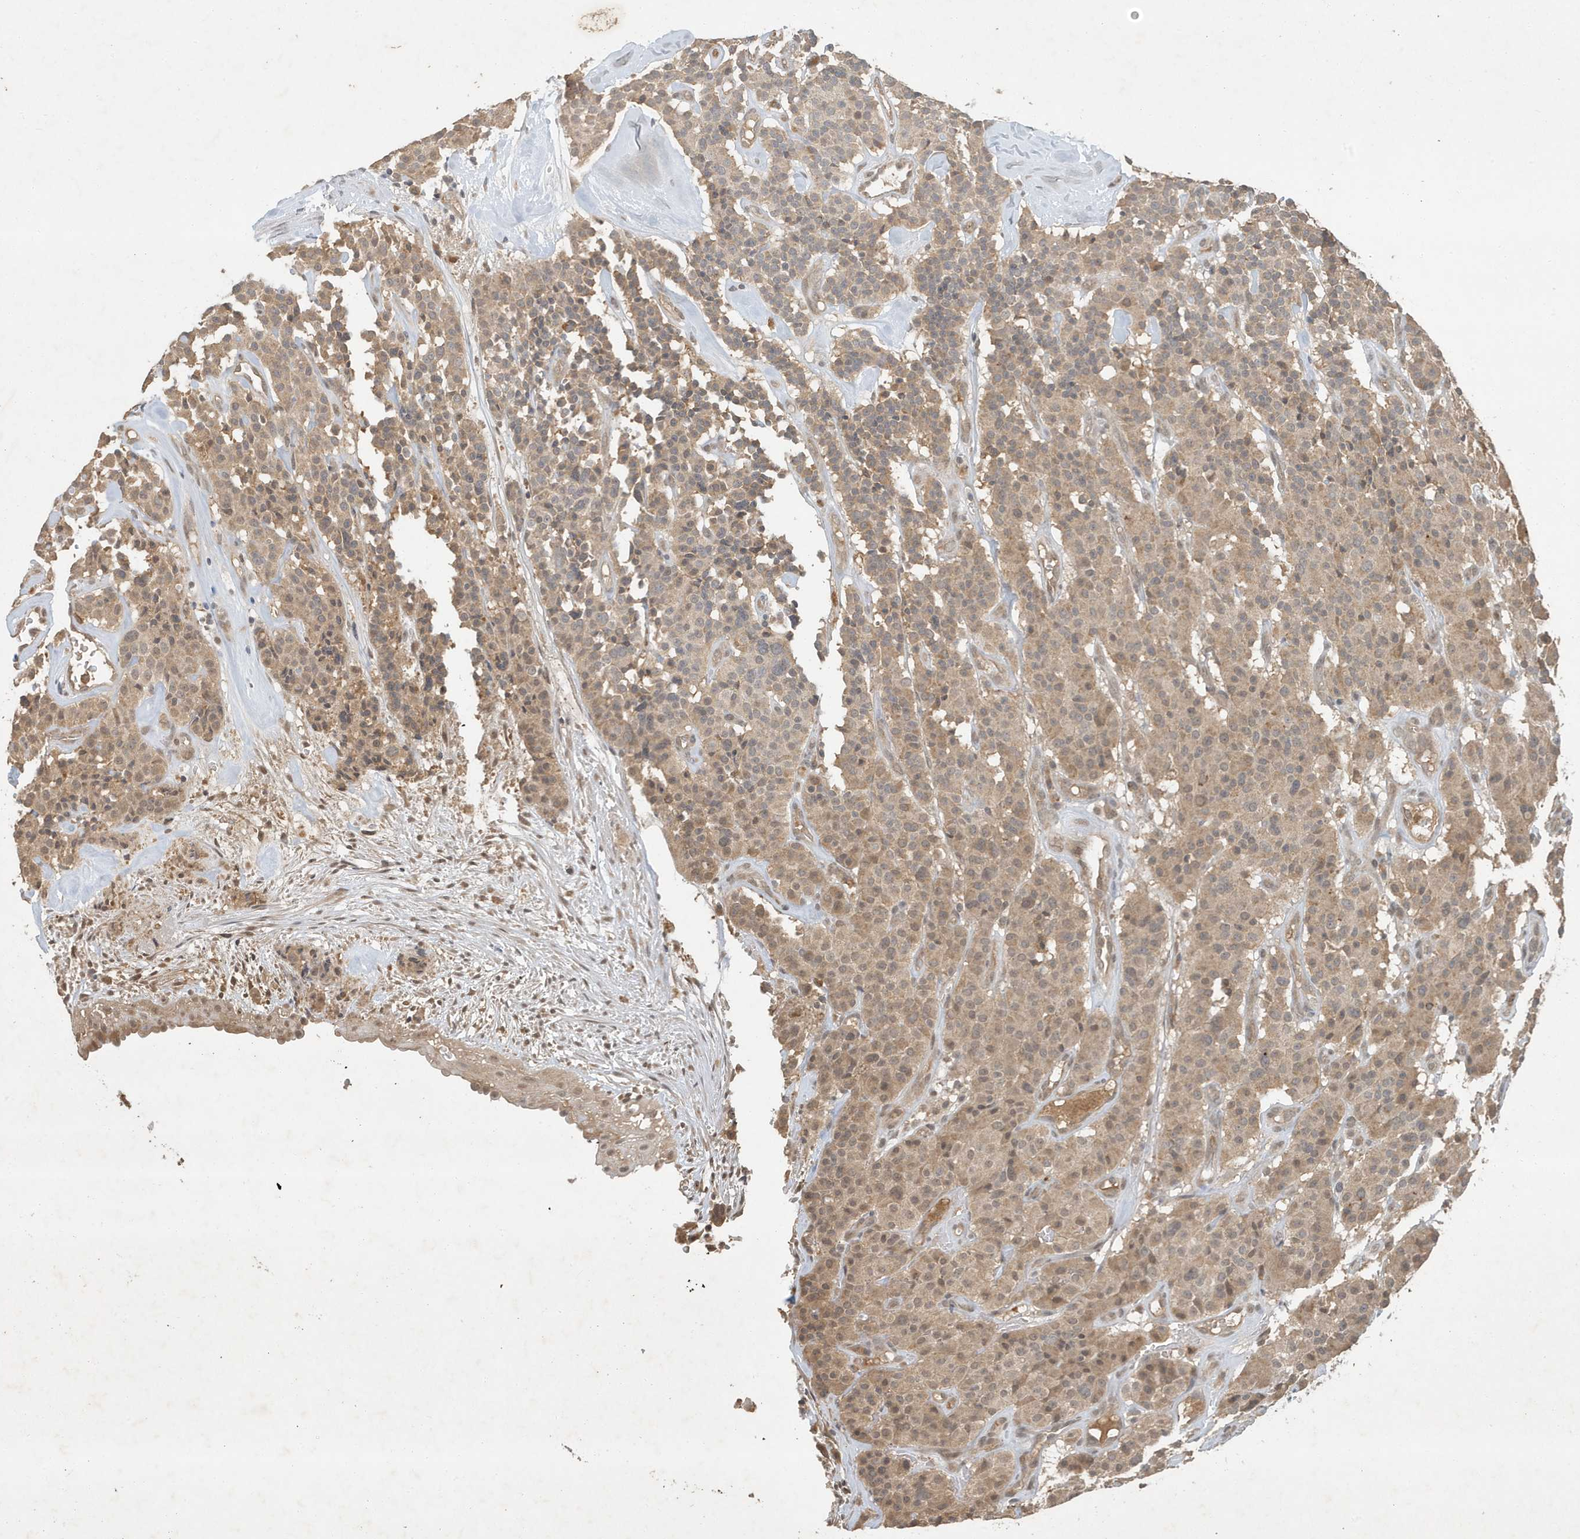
{"staining": {"intensity": "weak", "quantity": ">75%", "location": "cytoplasmic/membranous"}, "tissue": "carcinoid", "cell_type": "Tumor cells", "image_type": "cancer", "snomed": [{"axis": "morphology", "description": "Carcinoid, malignant, NOS"}, {"axis": "topography", "description": "Lung"}], "caption": "Tumor cells reveal low levels of weak cytoplasmic/membranous positivity in approximately >75% of cells in carcinoid (malignant).", "gene": "ABCB9", "patient": {"sex": "male", "age": 30}}